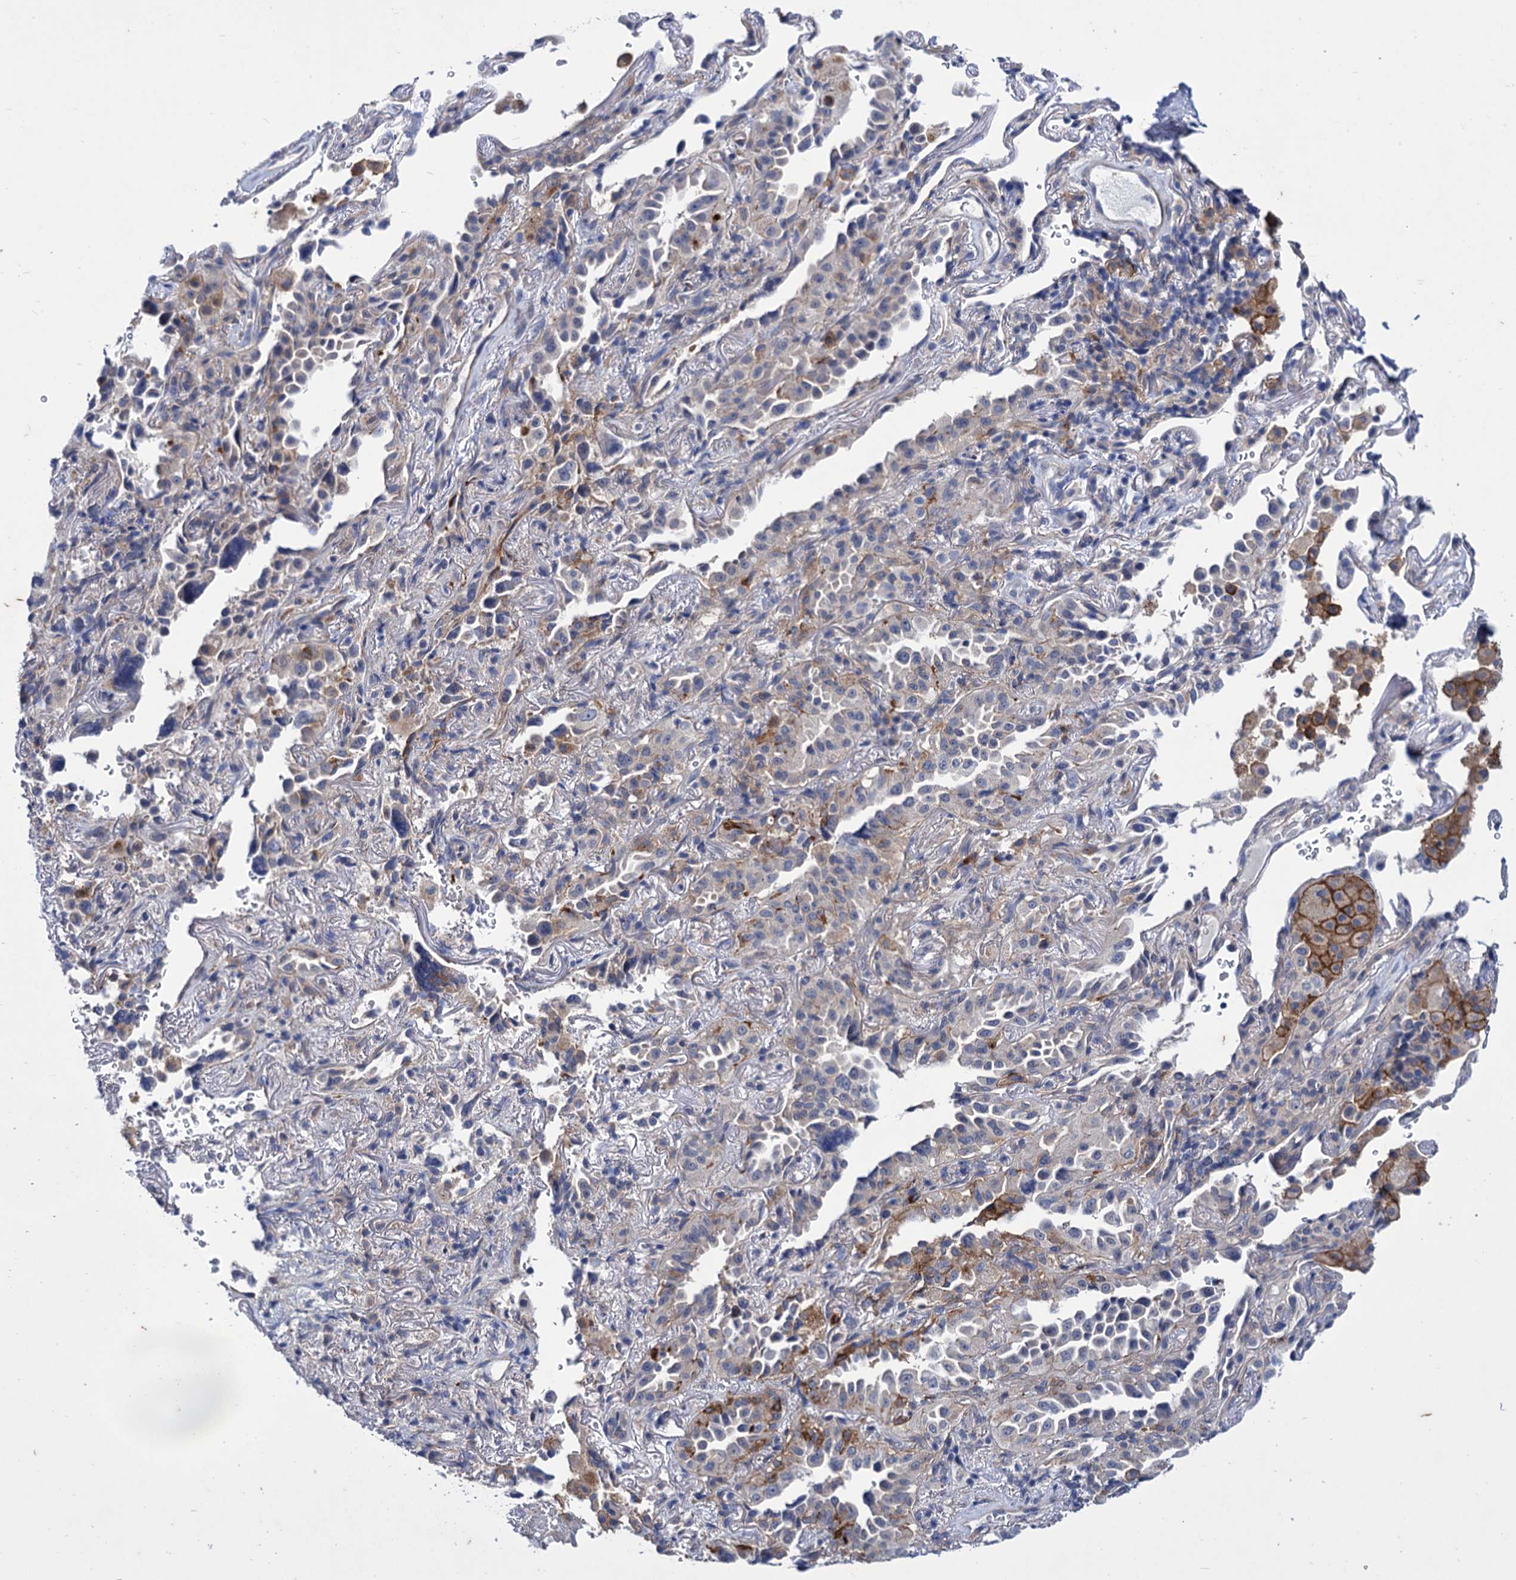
{"staining": {"intensity": "weak", "quantity": "<25%", "location": "cytoplasmic/membranous"}, "tissue": "lung cancer", "cell_type": "Tumor cells", "image_type": "cancer", "snomed": [{"axis": "morphology", "description": "Adenocarcinoma, NOS"}, {"axis": "topography", "description": "Lung"}], "caption": "Immunohistochemistry of lung cancer displays no positivity in tumor cells.", "gene": "AXL", "patient": {"sex": "female", "age": 69}}